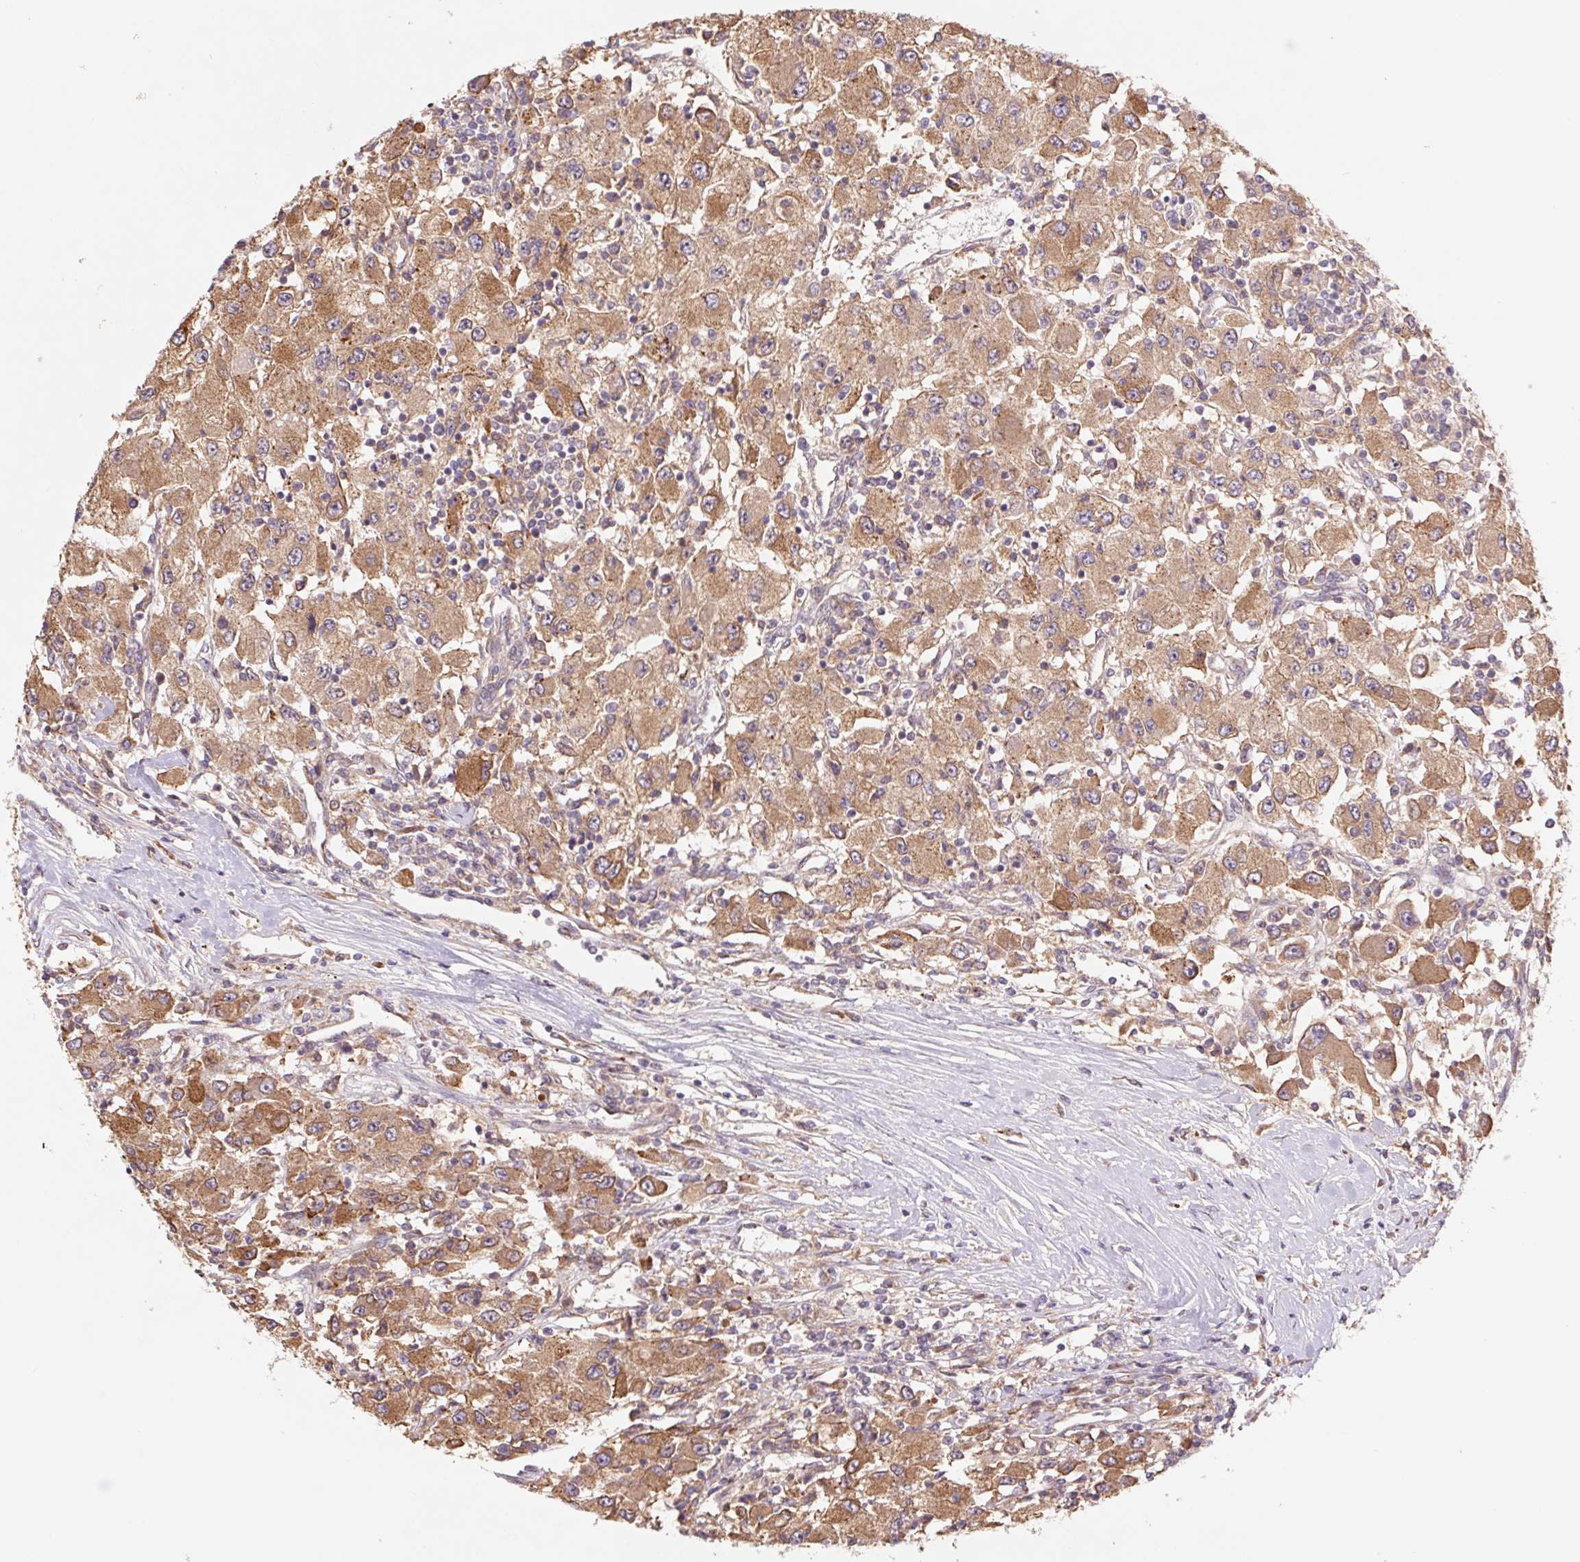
{"staining": {"intensity": "moderate", "quantity": ">75%", "location": "cytoplasmic/membranous"}, "tissue": "renal cancer", "cell_type": "Tumor cells", "image_type": "cancer", "snomed": [{"axis": "morphology", "description": "Adenocarcinoma, NOS"}, {"axis": "topography", "description": "Kidney"}], "caption": "Human adenocarcinoma (renal) stained with a protein marker reveals moderate staining in tumor cells.", "gene": "RRM1", "patient": {"sex": "female", "age": 67}}